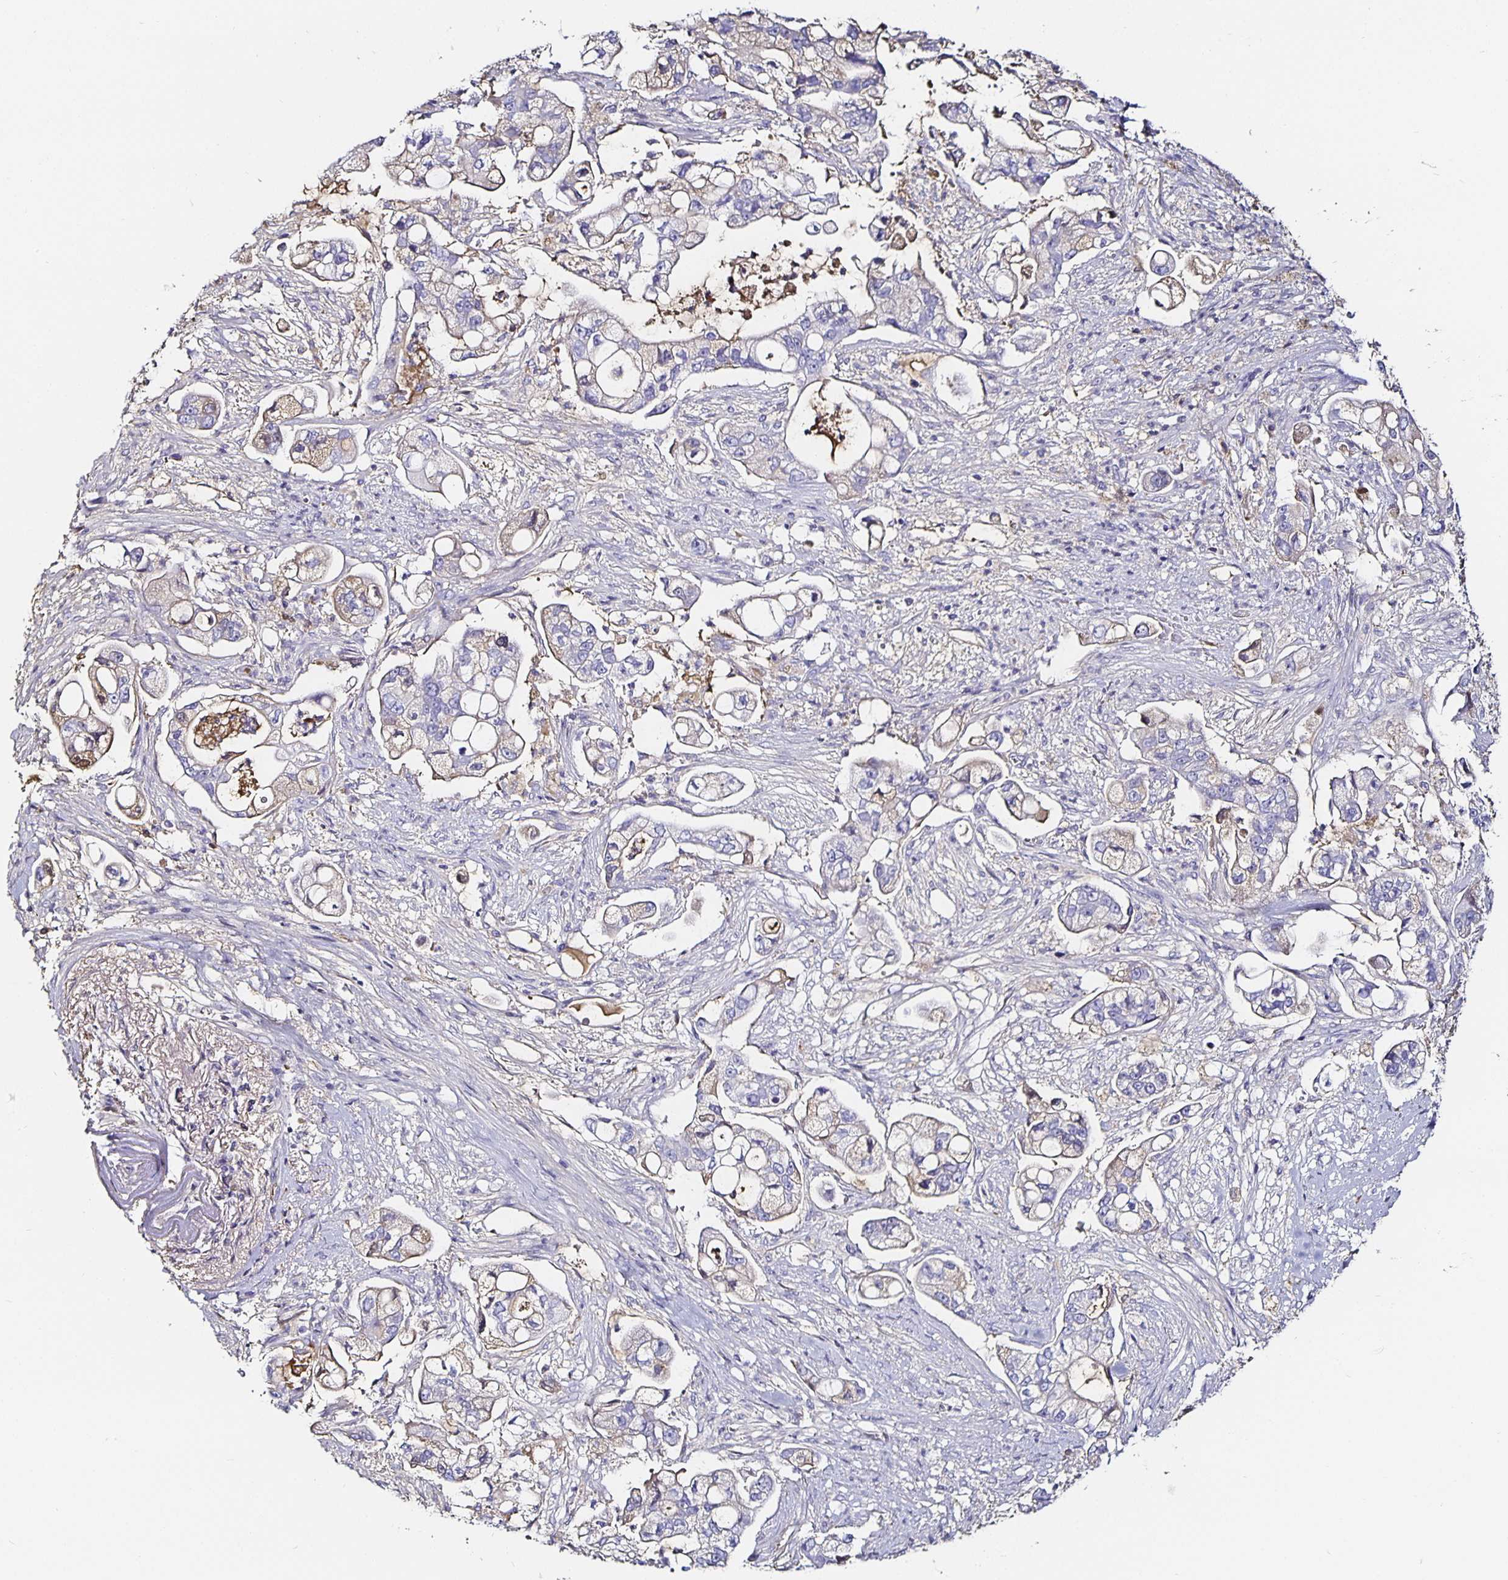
{"staining": {"intensity": "weak", "quantity": "<25%", "location": "cytoplasmic/membranous"}, "tissue": "pancreatic cancer", "cell_type": "Tumor cells", "image_type": "cancer", "snomed": [{"axis": "morphology", "description": "Adenocarcinoma, NOS"}, {"axis": "topography", "description": "Pancreas"}], "caption": "Immunohistochemistry (IHC) of pancreatic cancer (adenocarcinoma) demonstrates no positivity in tumor cells.", "gene": "TTR", "patient": {"sex": "female", "age": 69}}